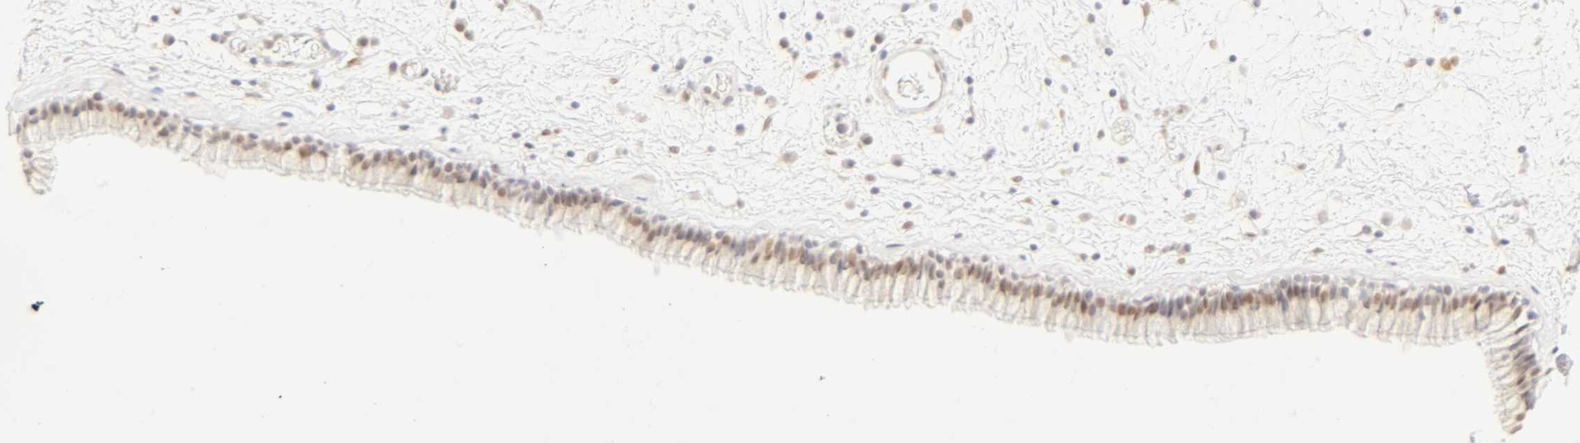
{"staining": {"intensity": "weak", "quantity": "25%-75%", "location": "nuclear"}, "tissue": "nasopharynx", "cell_type": "Respiratory epithelial cells", "image_type": "normal", "snomed": [{"axis": "morphology", "description": "Normal tissue, NOS"}, {"axis": "morphology", "description": "Inflammation, NOS"}, {"axis": "topography", "description": "Nasopharynx"}], "caption": "Immunohistochemistry micrograph of benign nasopharynx stained for a protein (brown), which demonstrates low levels of weak nuclear staining in approximately 25%-75% of respiratory epithelial cells.", "gene": "MNAT1", "patient": {"sex": "male", "age": 48}}